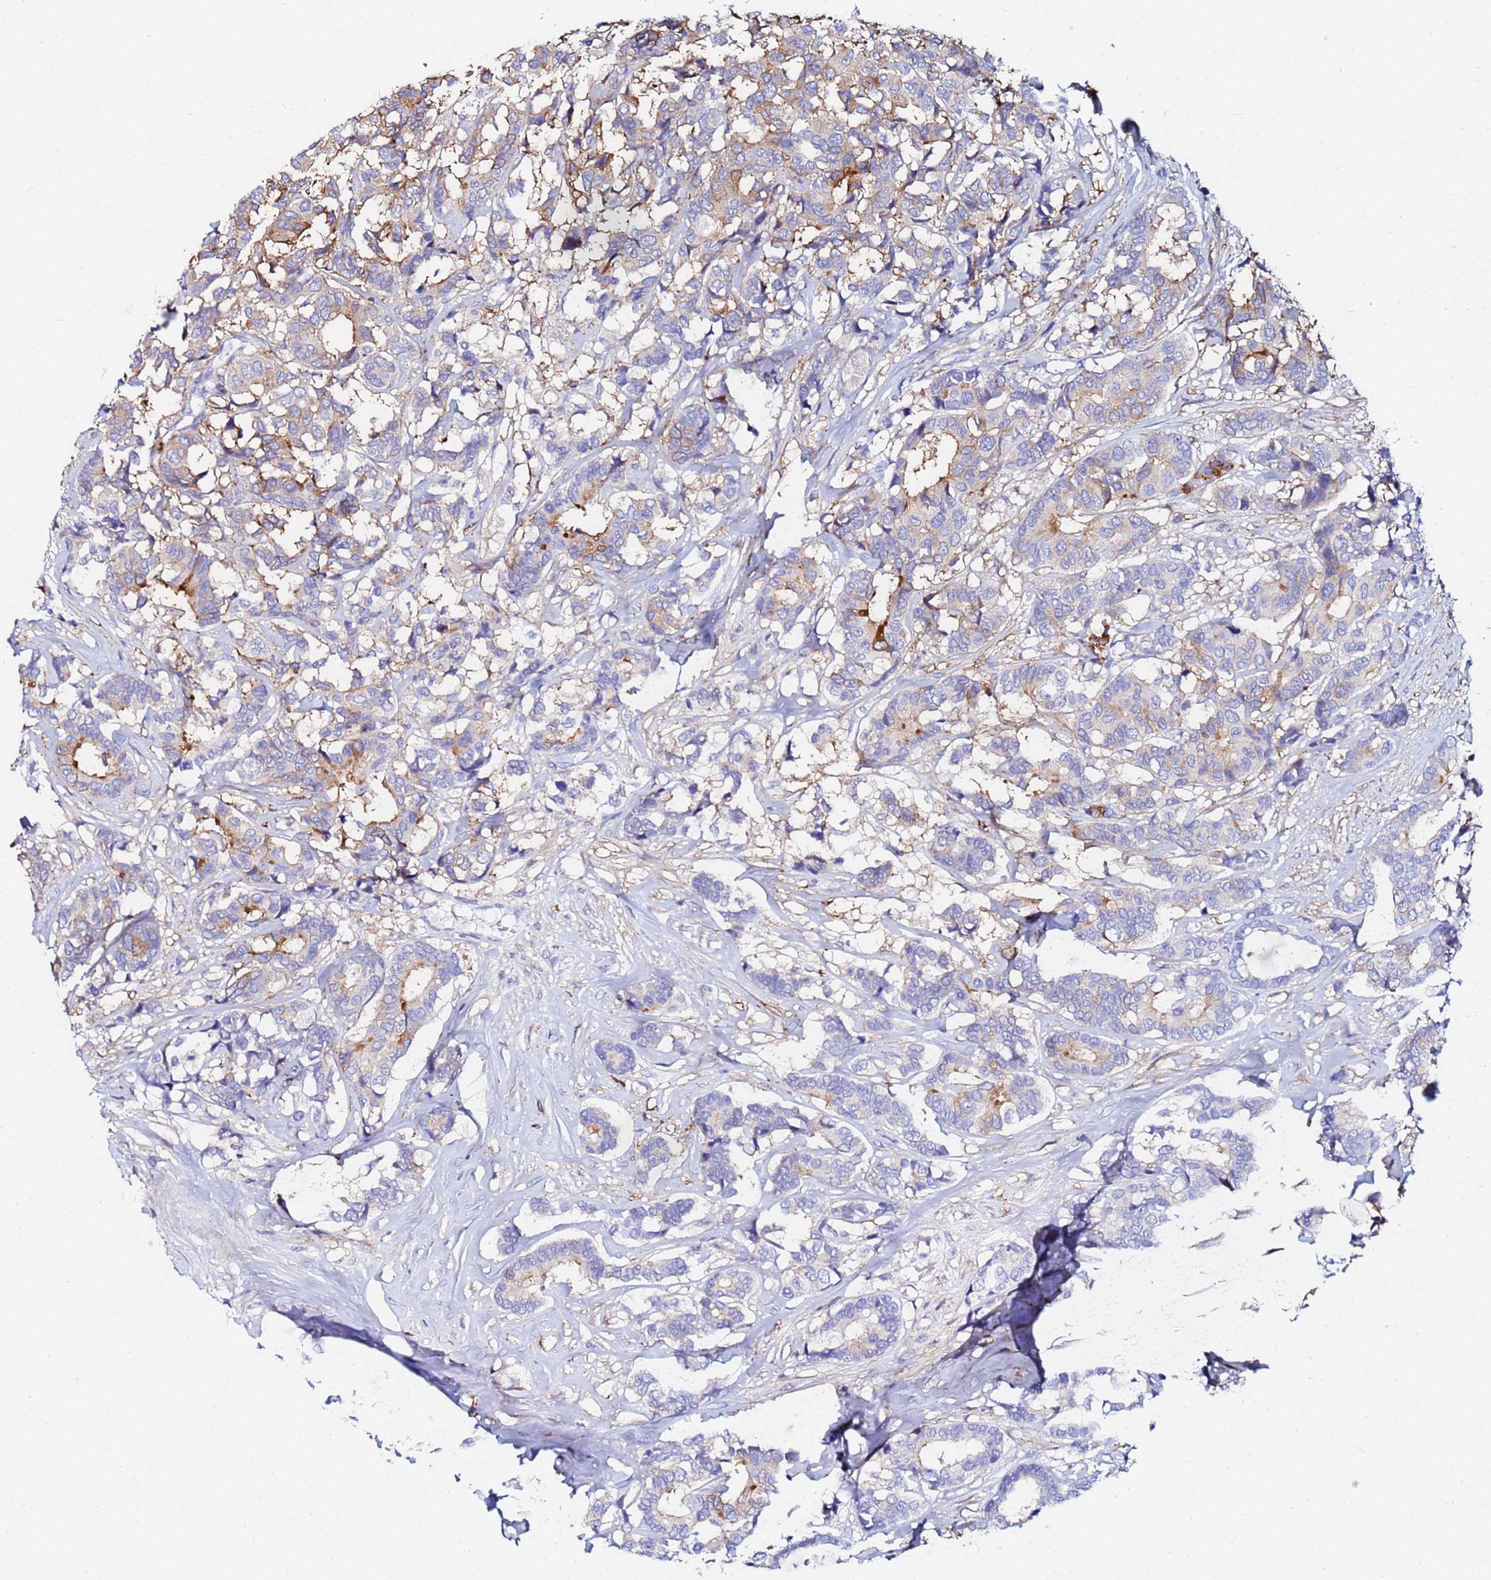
{"staining": {"intensity": "weak", "quantity": "<25%", "location": "cytoplasmic/membranous"}, "tissue": "breast cancer", "cell_type": "Tumor cells", "image_type": "cancer", "snomed": [{"axis": "morphology", "description": "Normal tissue, NOS"}, {"axis": "morphology", "description": "Duct carcinoma"}, {"axis": "topography", "description": "Breast"}], "caption": "Tumor cells show no significant protein staining in invasive ductal carcinoma (breast).", "gene": "BASP1", "patient": {"sex": "female", "age": 87}}